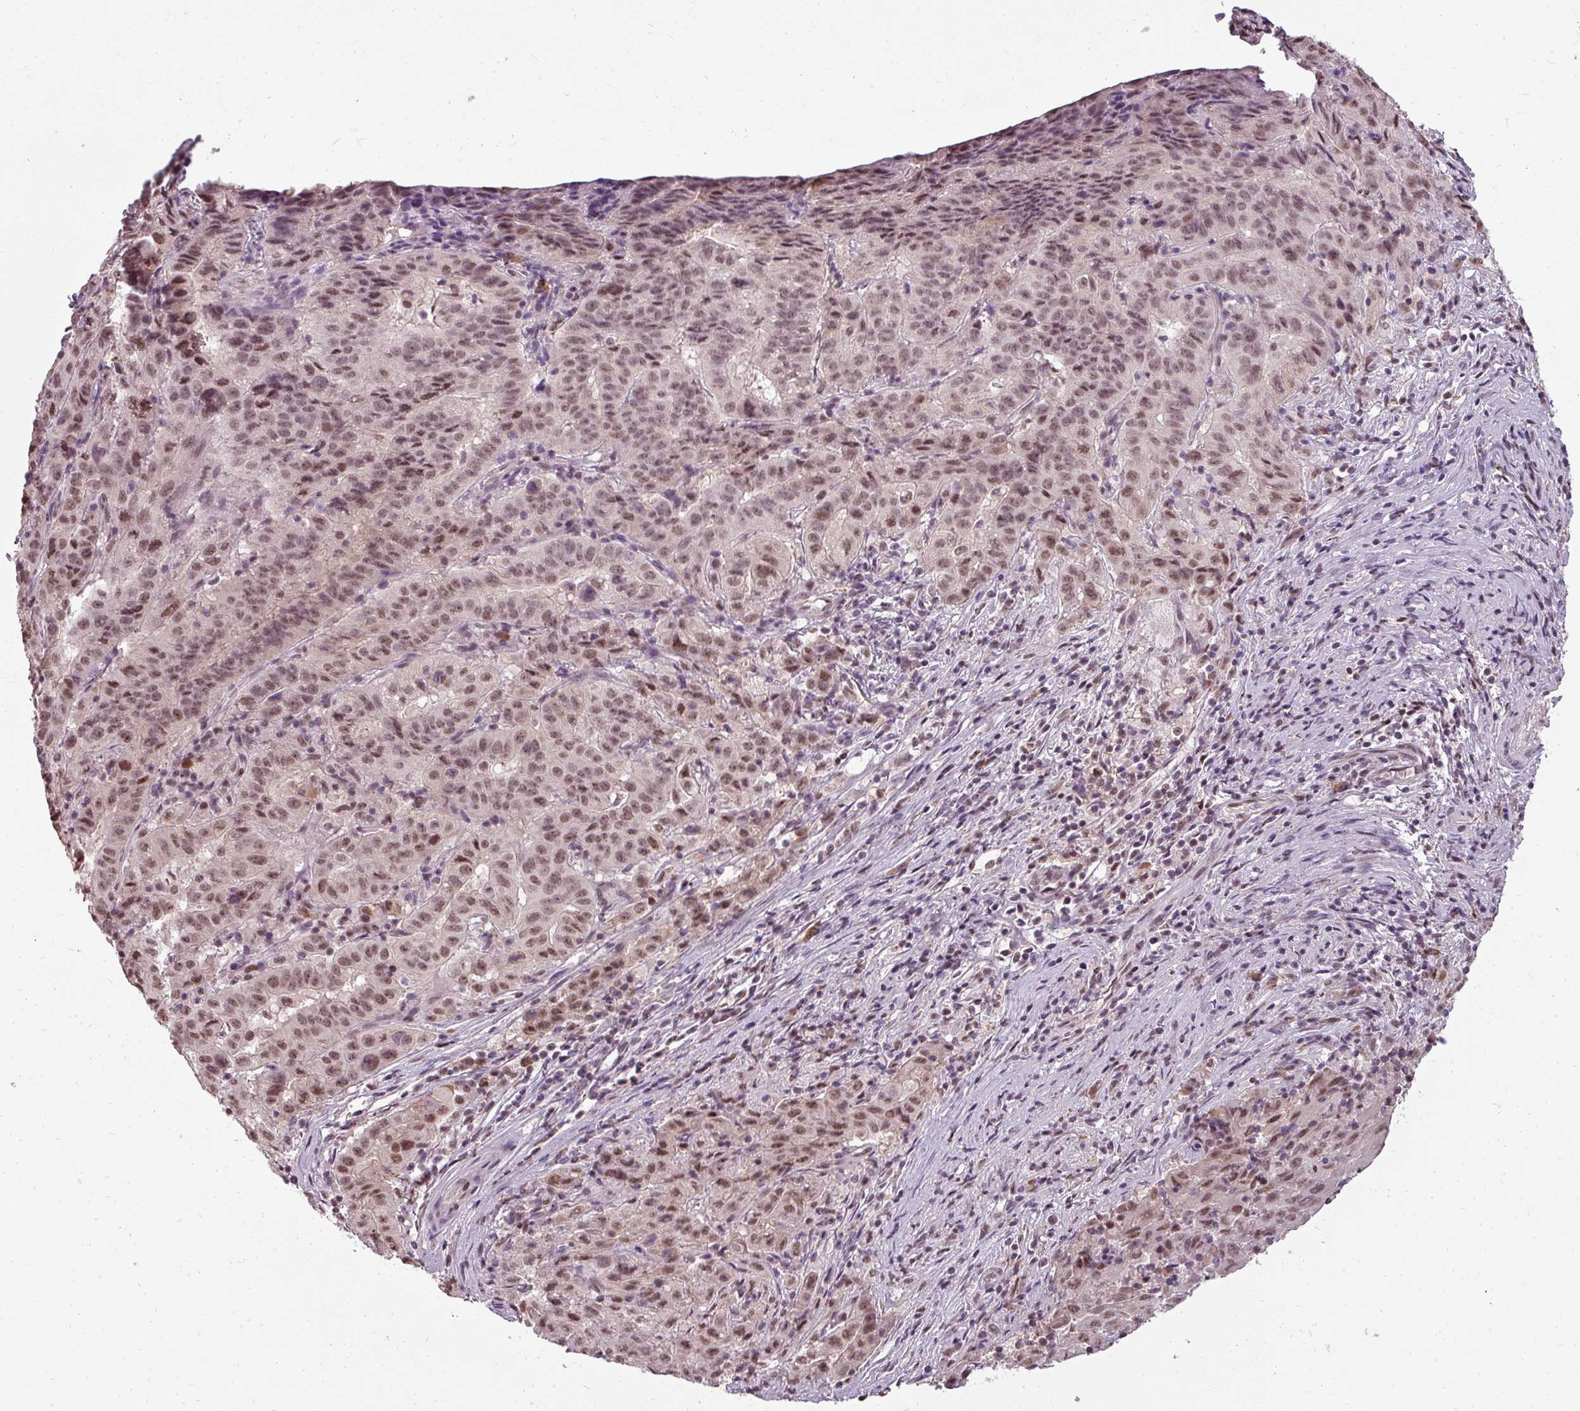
{"staining": {"intensity": "moderate", "quantity": ">75%", "location": "nuclear"}, "tissue": "pancreatic cancer", "cell_type": "Tumor cells", "image_type": "cancer", "snomed": [{"axis": "morphology", "description": "Adenocarcinoma, NOS"}, {"axis": "topography", "description": "Pancreas"}], "caption": "Immunohistochemistry of pancreatic cancer reveals medium levels of moderate nuclear staining in about >75% of tumor cells. (brown staining indicates protein expression, while blue staining denotes nuclei).", "gene": "BCAS3", "patient": {"sex": "male", "age": 63}}